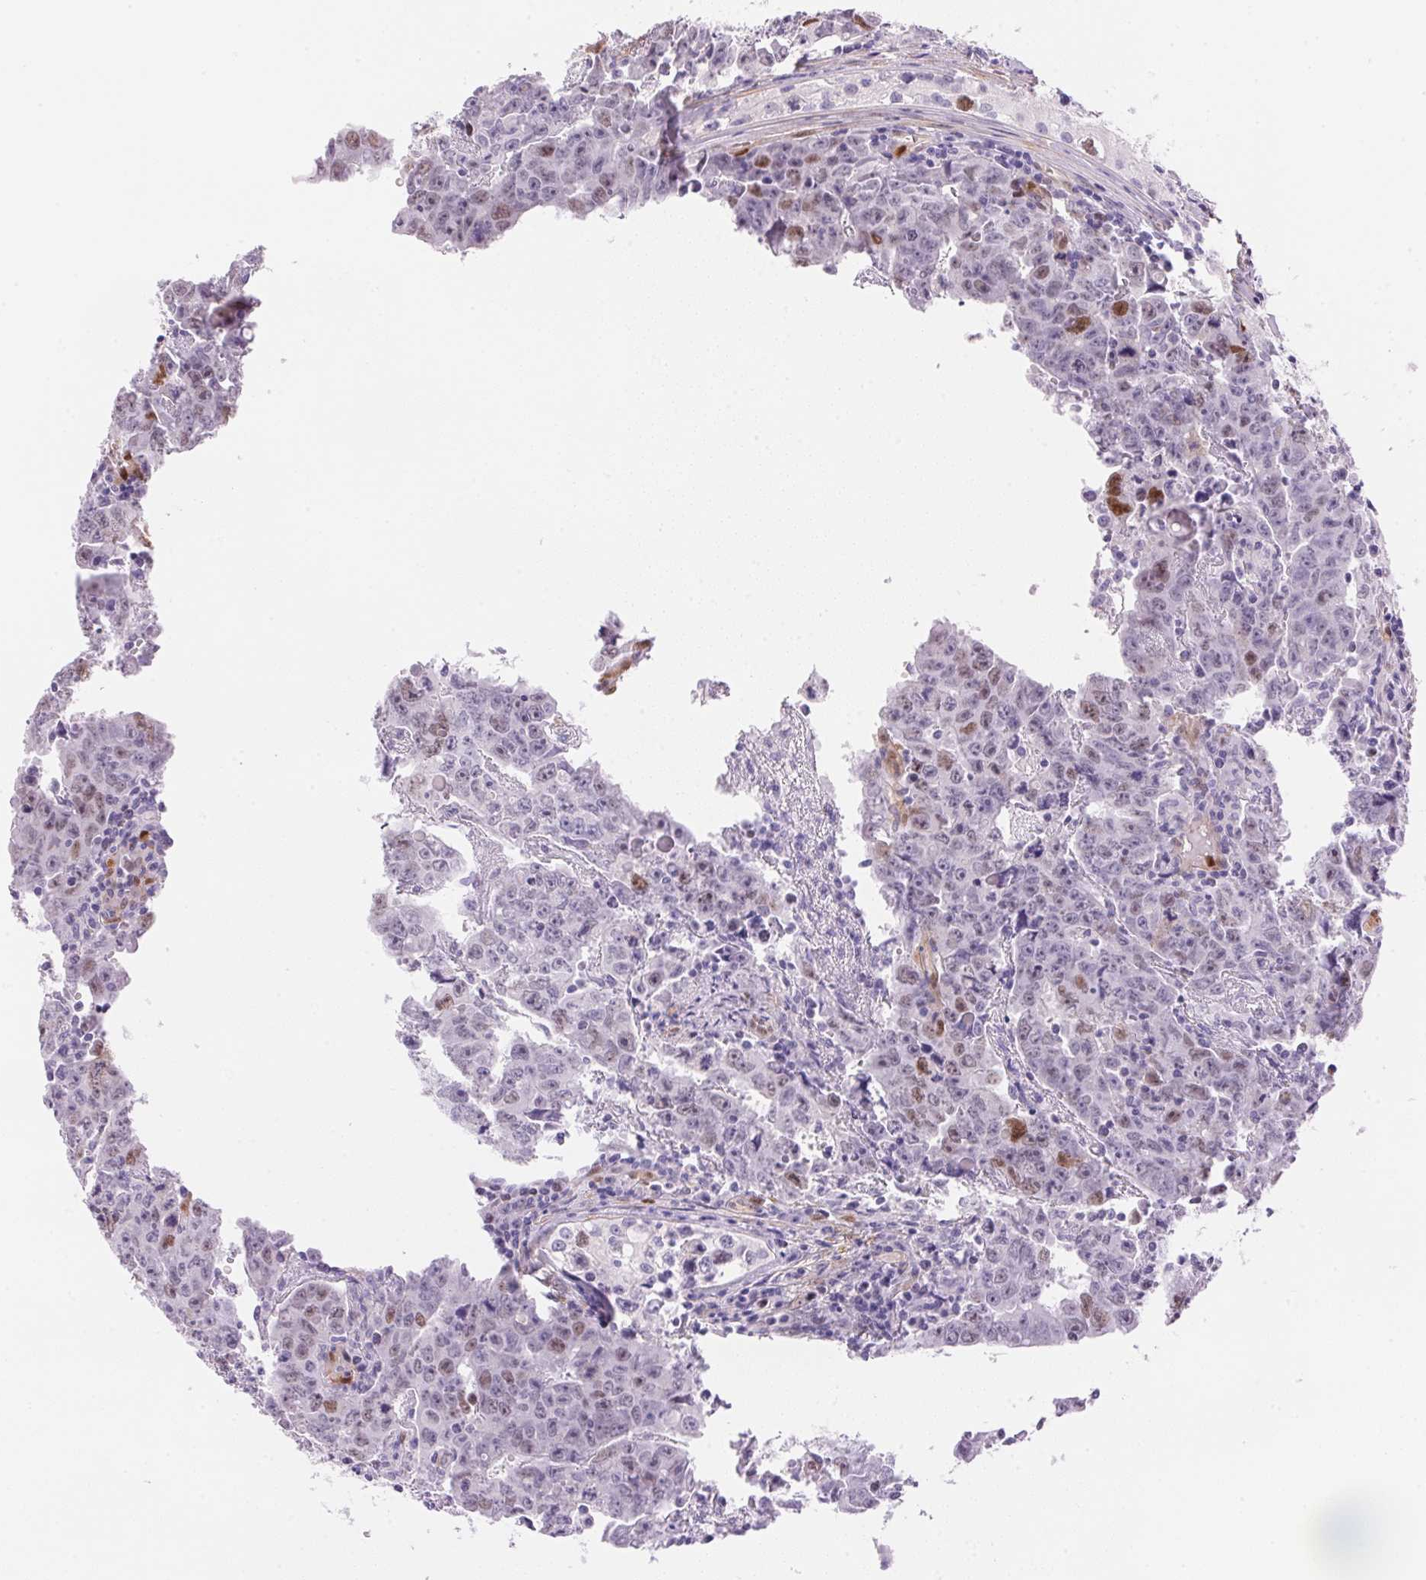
{"staining": {"intensity": "moderate", "quantity": "<25%", "location": "nuclear"}, "tissue": "testis cancer", "cell_type": "Tumor cells", "image_type": "cancer", "snomed": [{"axis": "morphology", "description": "Carcinoma, Embryonal, NOS"}, {"axis": "topography", "description": "Testis"}], "caption": "A histopathology image of human testis cancer (embryonal carcinoma) stained for a protein exhibits moderate nuclear brown staining in tumor cells.", "gene": "SMTN", "patient": {"sex": "male", "age": 22}}